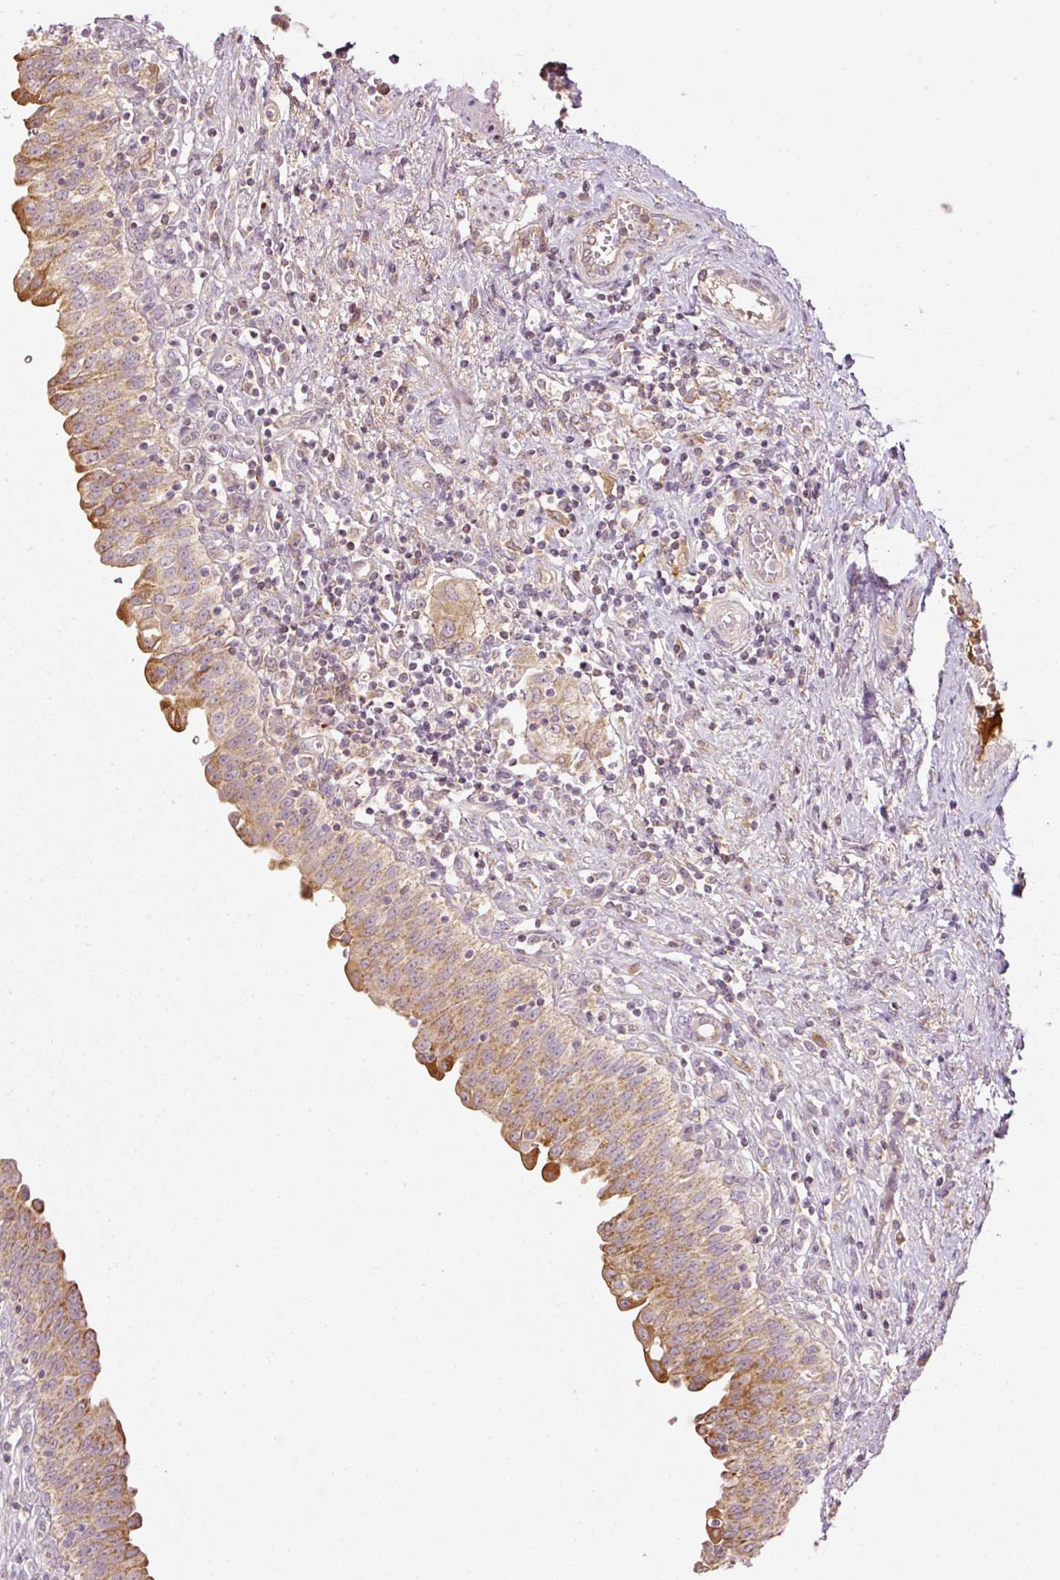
{"staining": {"intensity": "moderate", "quantity": "25%-75%", "location": "cytoplasmic/membranous"}, "tissue": "urinary bladder", "cell_type": "Urothelial cells", "image_type": "normal", "snomed": [{"axis": "morphology", "description": "Normal tissue, NOS"}, {"axis": "topography", "description": "Urinary bladder"}], "caption": "Protein positivity by IHC displays moderate cytoplasmic/membranous positivity in approximately 25%-75% of urothelial cells in benign urinary bladder. (DAB (3,3'-diaminobenzidine) = brown stain, brightfield microscopy at high magnification).", "gene": "SERPING1", "patient": {"sex": "male", "age": 71}}